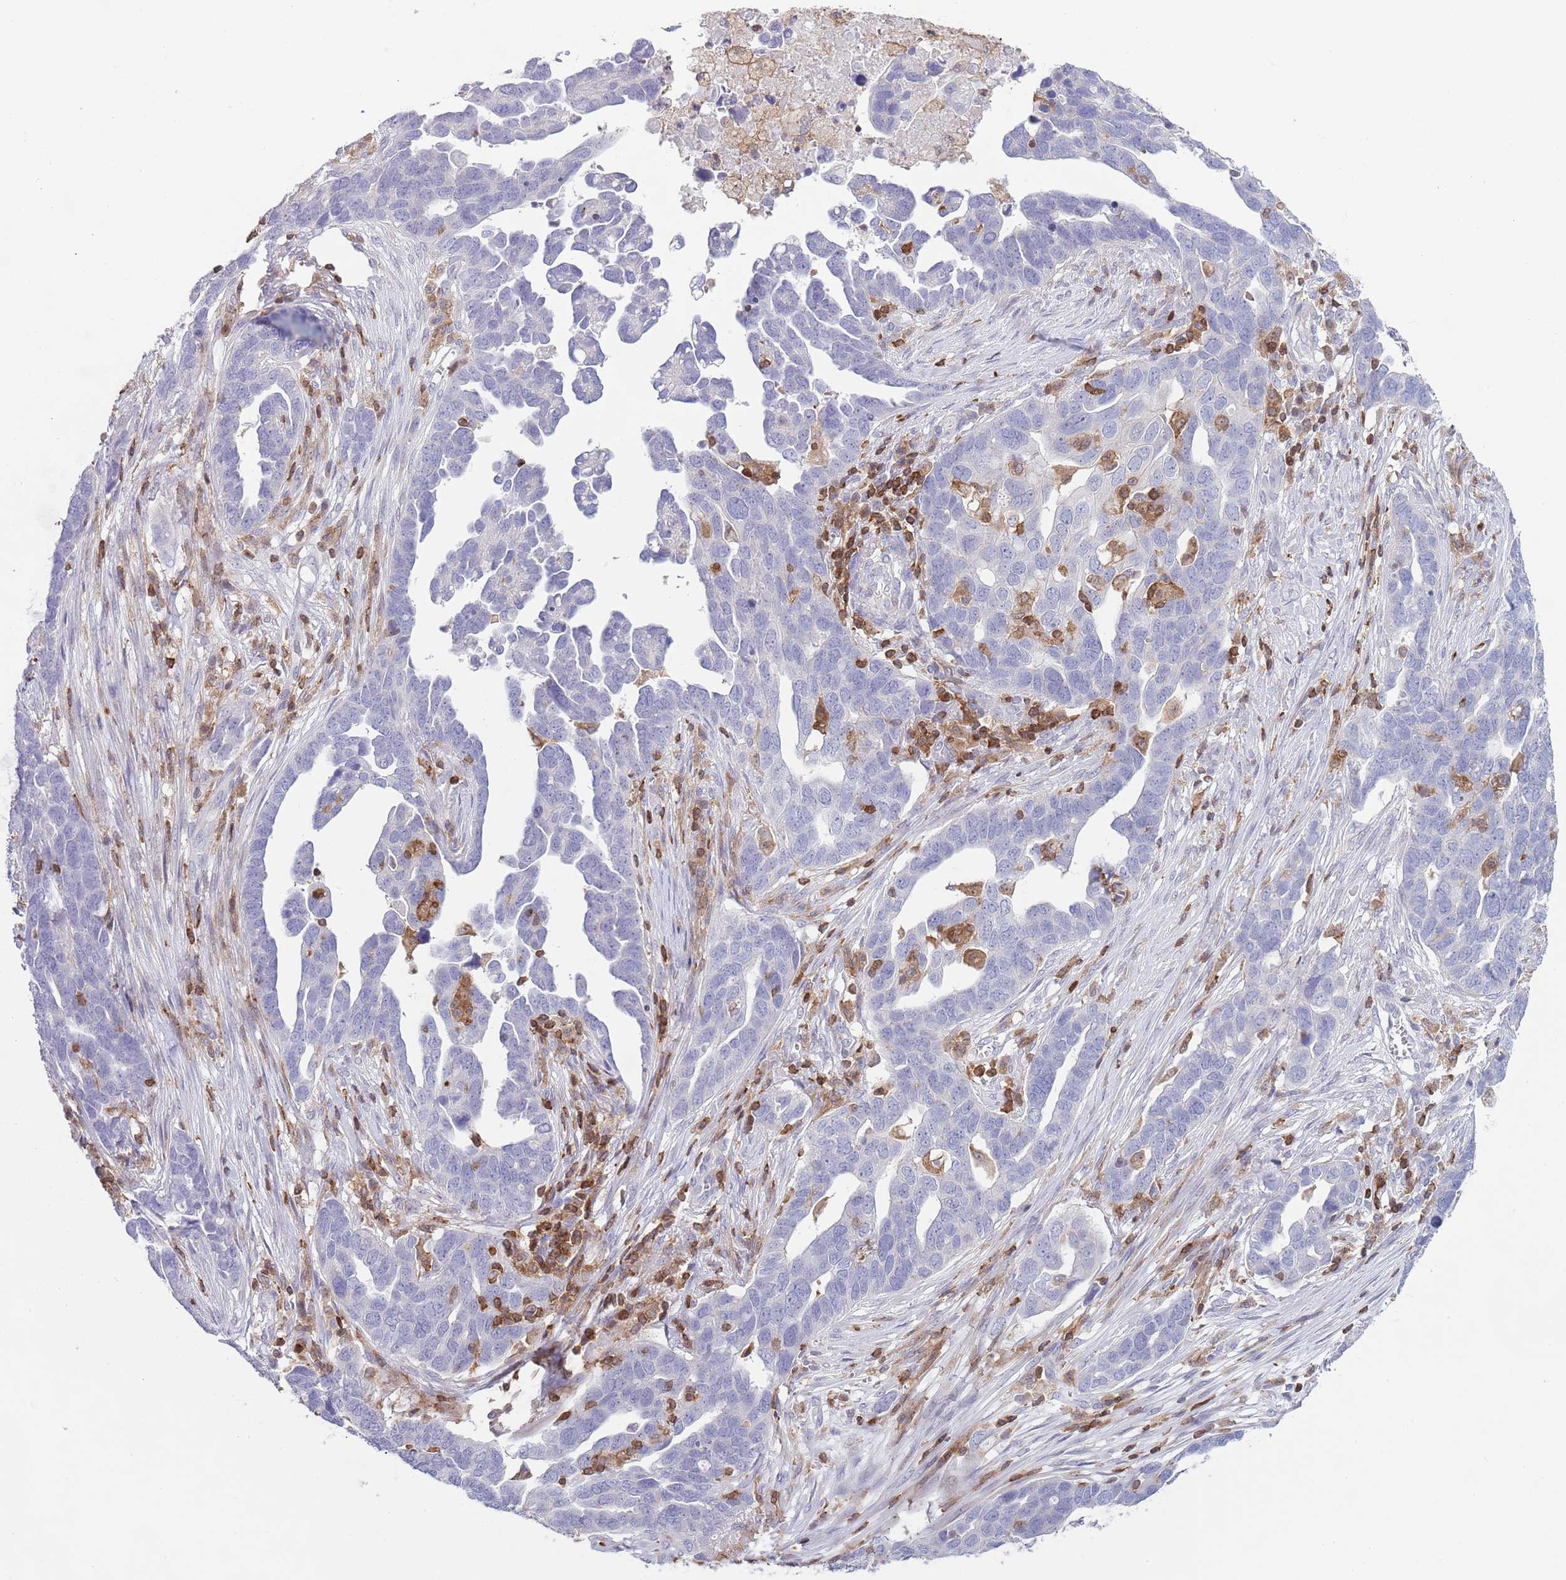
{"staining": {"intensity": "negative", "quantity": "none", "location": "none"}, "tissue": "ovarian cancer", "cell_type": "Tumor cells", "image_type": "cancer", "snomed": [{"axis": "morphology", "description": "Cystadenocarcinoma, serous, NOS"}, {"axis": "topography", "description": "Ovary"}], "caption": "Immunohistochemistry of ovarian serous cystadenocarcinoma demonstrates no positivity in tumor cells.", "gene": "LPXN", "patient": {"sex": "female", "age": 54}}